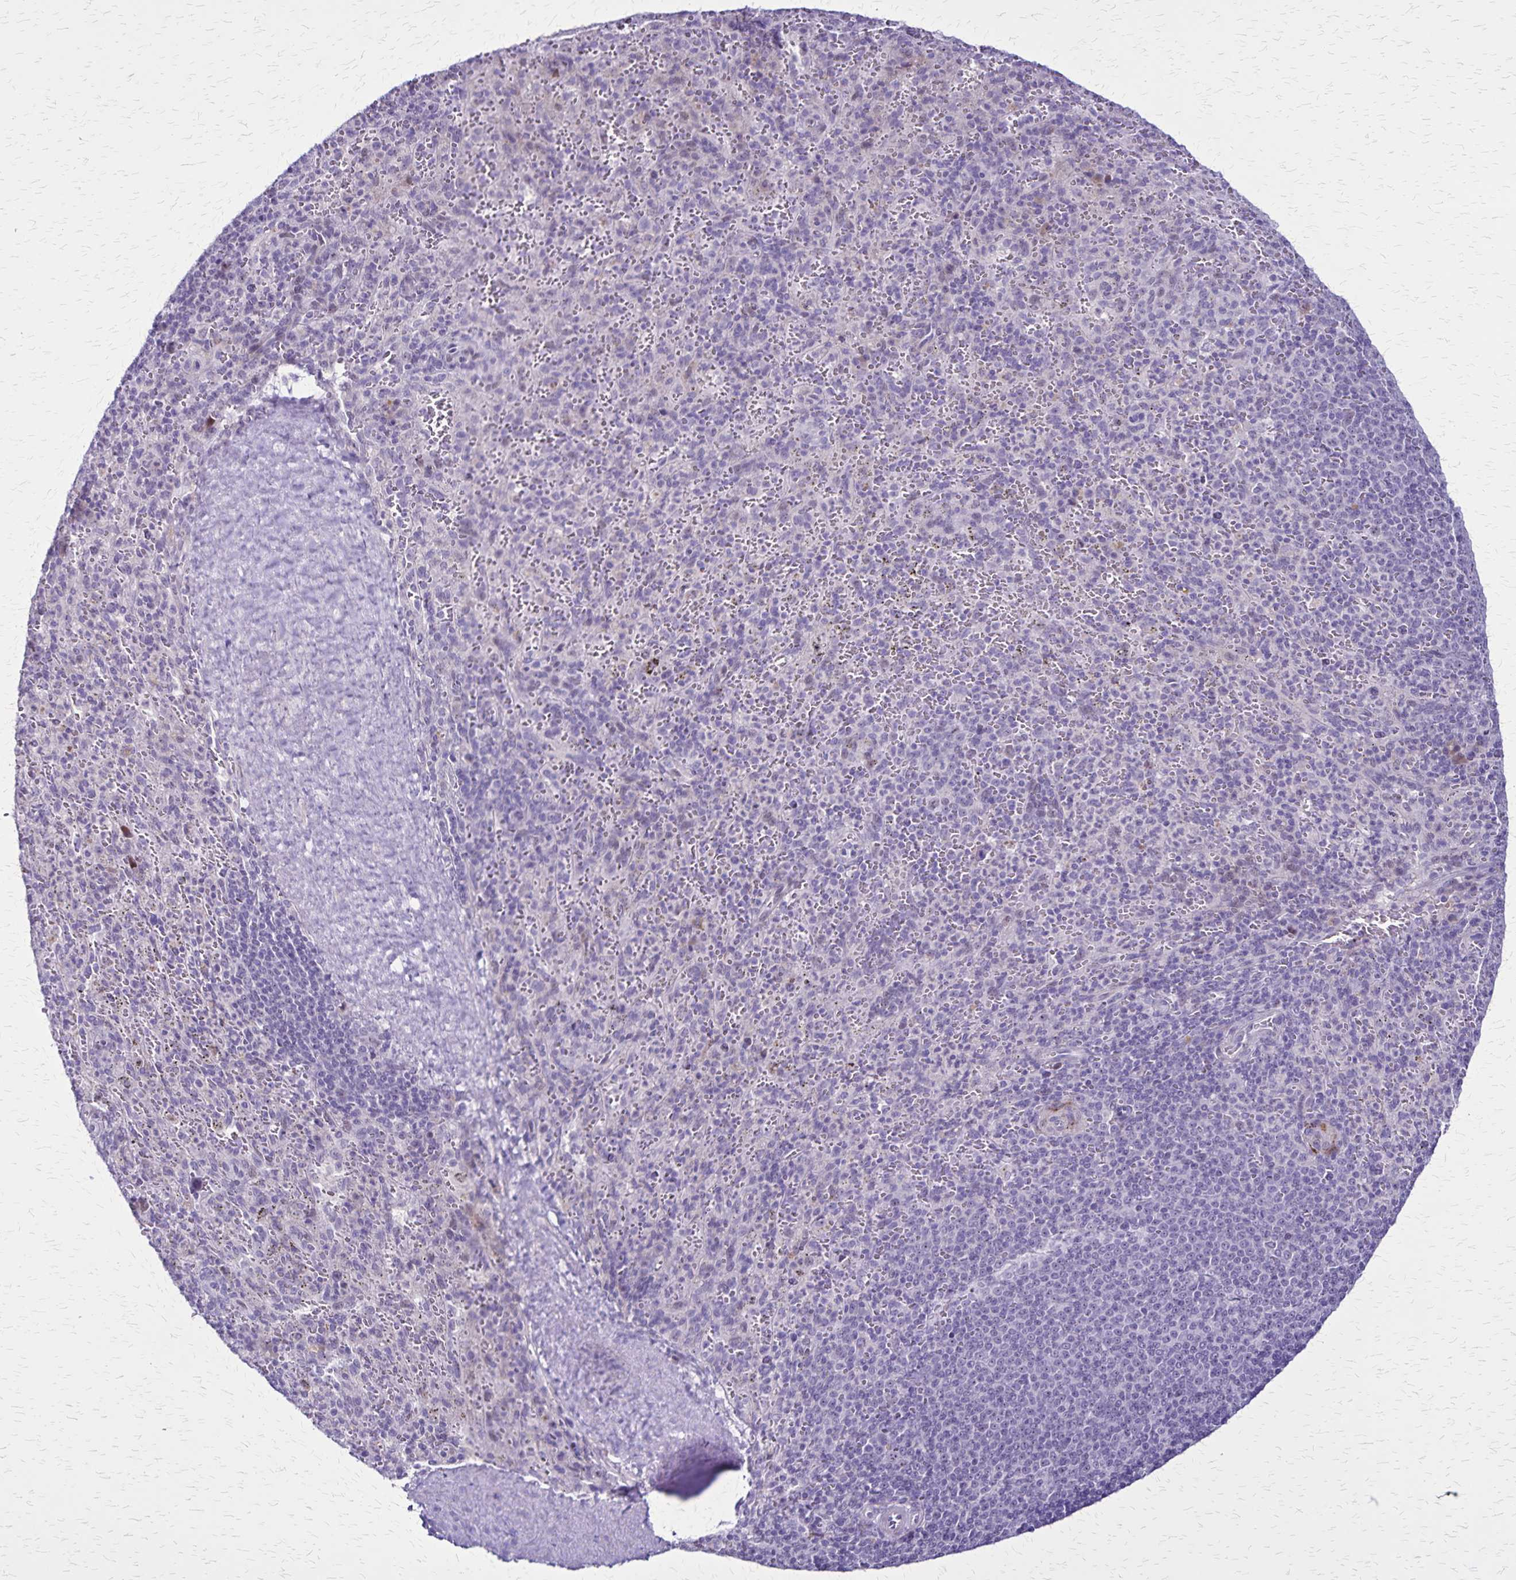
{"staining": {"intensity": "negative", "quantity": "none", "location": "none"}, "tissue": "spleen", "cell_type": "Cells in red pulp", "image_type": "normal", "snomed": [{"axis": "morphology", "description": "Normal tissue, NOS"}, {"axis": "topography", "description": "Spleen"}], "caption": "This histopathology image is of benign spleen stained with immunohistochemistry to label a protein in brown with the nuclei are counter-stained blue. There is no staining in cells in red pulp. (DAB (3,3'-diaminobenzidine) IHC, high magnification).", "gene": "OR51B5", "patient": {"sex": "male", "age": 57}}